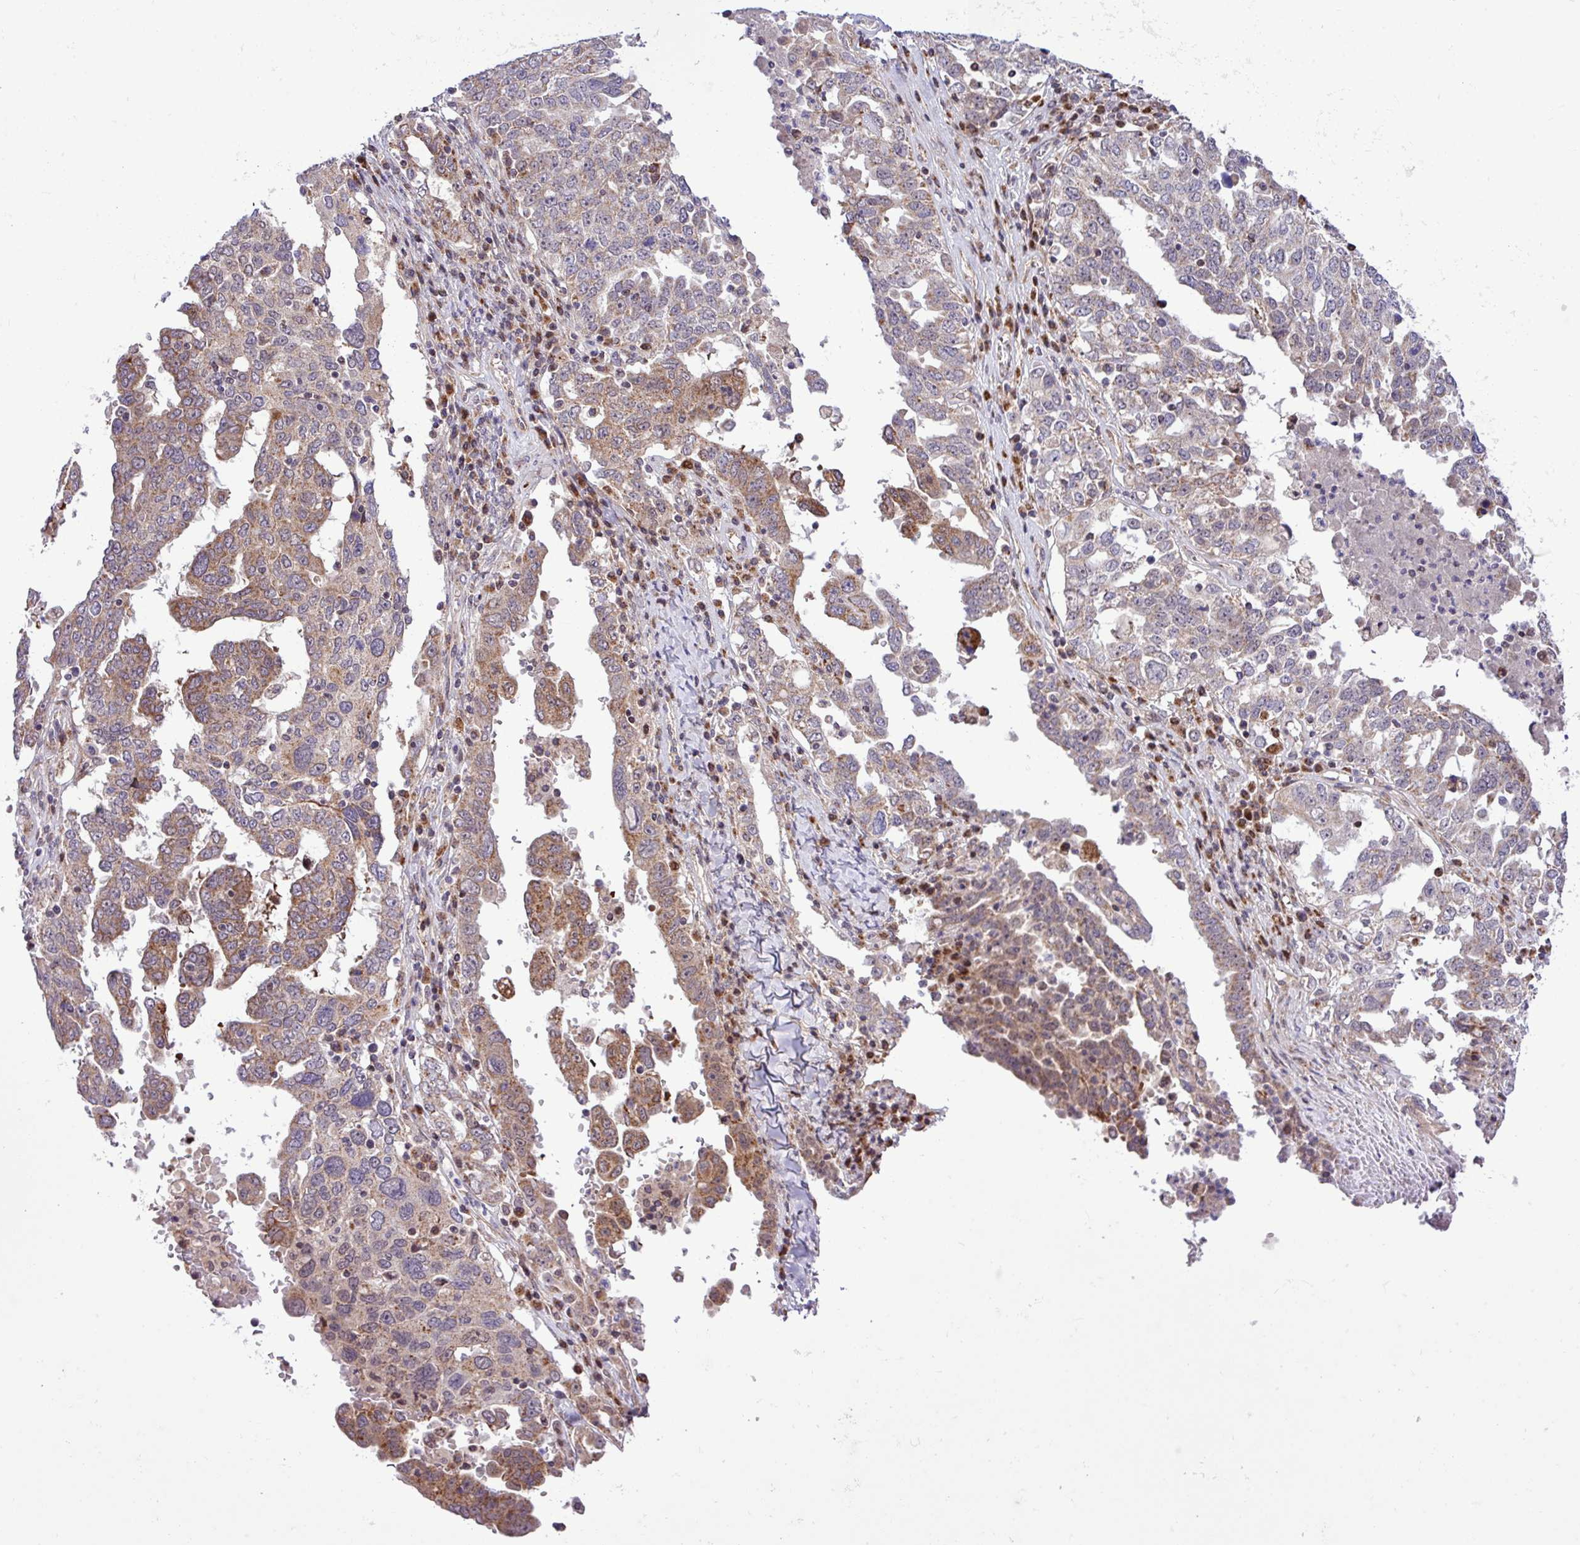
{"staining": {"intensity": "moderate", "quantity": "<25%", "location": "cytoplasmic/membranous"}, "tissue": "ovarian cancer", "cell_type": "Tumor cells", "image_type": "cancer", "snomed": [{"axis": "morphology", "description": "Carcinoma, endometroid"}, {"axis": "topography", "description": "Ovary"}], "caption": "This micrograph reveals immunohistochemistry (IHC) staining of ovarian cancer, with low moderate cytoplasmic/membranous staining in approximately <25% of tumor cells.", "gene": "B3GNT9", "patient": {"sex": "female", "age": 62}}